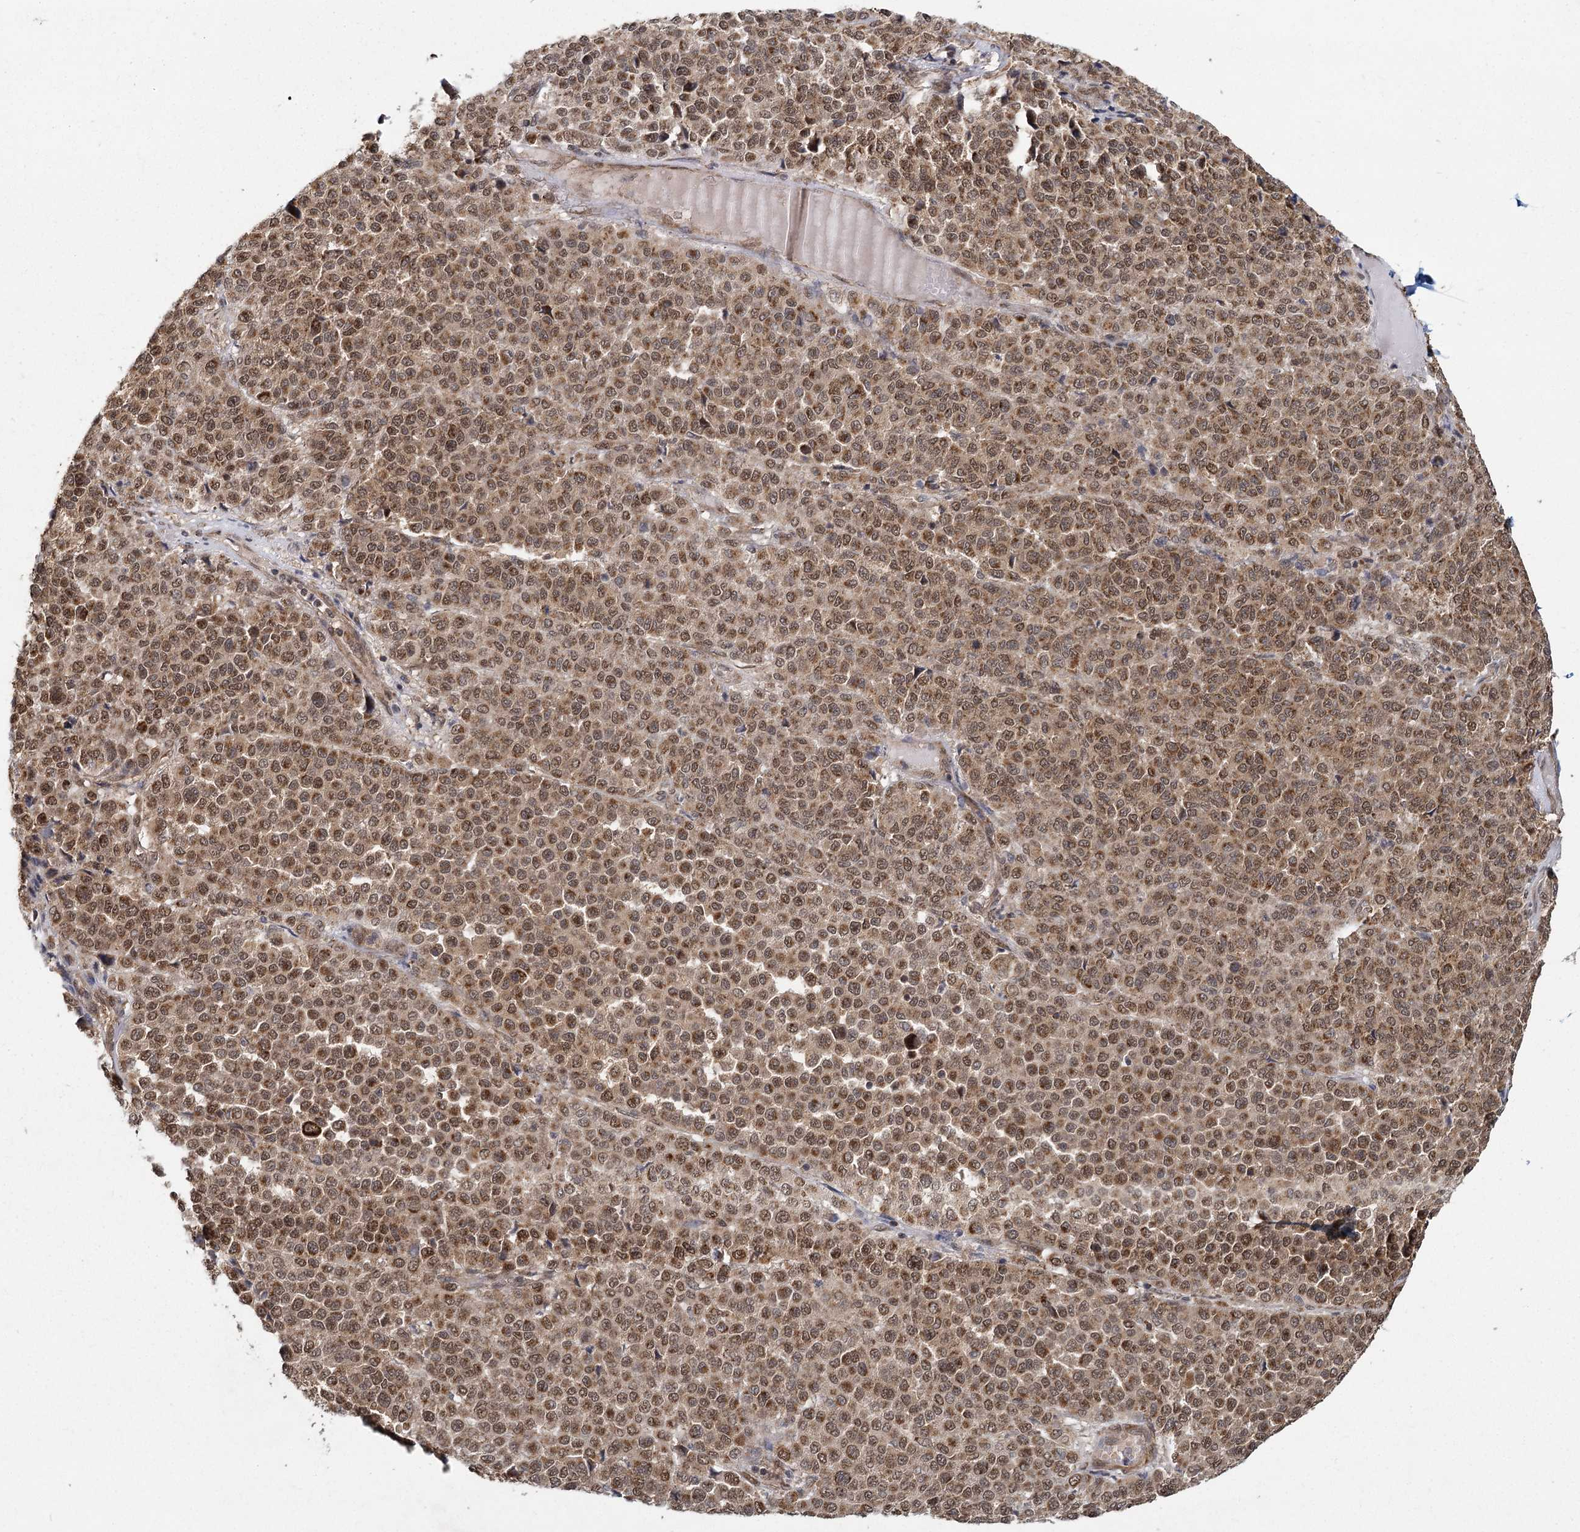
{"staining": {"intensity": "moderate", "quantity": ">75%", "location": "cytoplasmic/membranous,nuclear"}, "tissue": "melanoma", "cell_type": "Tumor cells", "image_type": "cancer", "snomed": [{"axis": "morphology", "description": "Malignant melanoma, Metastatic site"}, {"axis": "topography", "description": "Pancreas"}], "caption": "Immunohistochemical staining of human malignant melanoma (metastatic site) shows medium levels of moderate cytoplasmic/membranous and nuclear staining in about >75% of tumor cells. (Brightfield microscopy of DAB IHC at high magnification).", "gene": "ZCCHC24", "patient": {"sex": "female", "age": 30}}